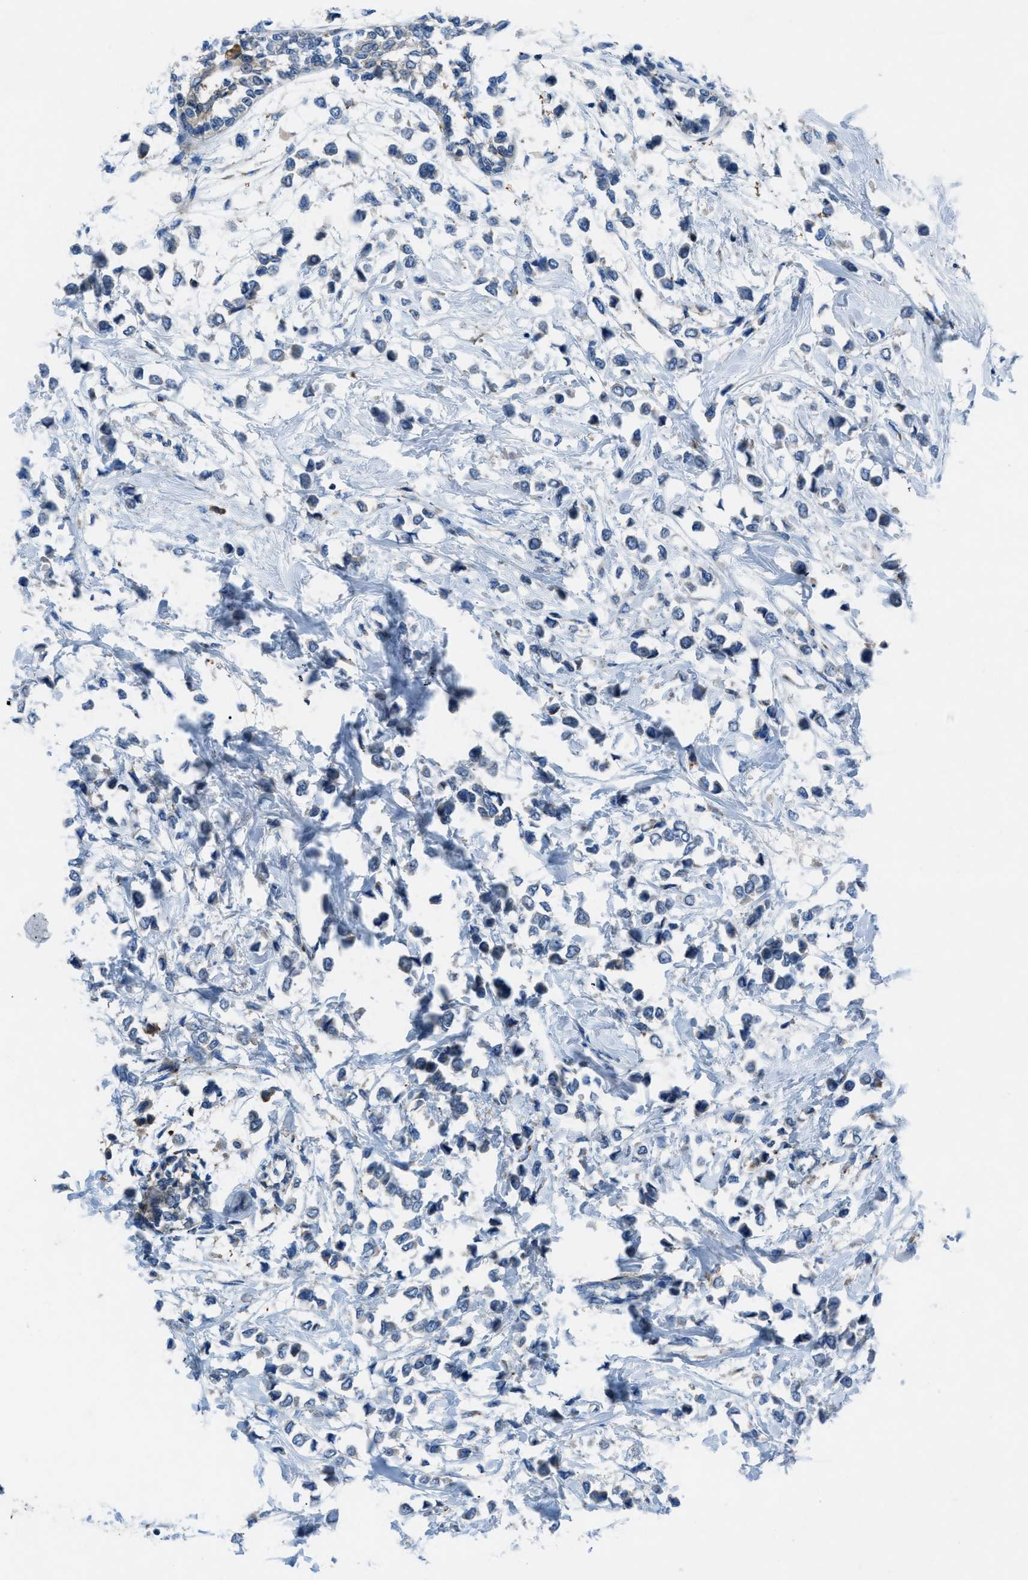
{"staining": {"intensity": "weak", "quantity": "<25%", "location": "cytoplasmic/membranous"}, "tissue": "breast cancer", "cell_type": "Tumor cells", "image_type": "cancer", "snomed": [{"axis": "morphology", "description": "Lobular carcinoma"}, {"axis": "topography", "description": "Breast"}], "caption": "Immunohistochemistry micrograph of neoplastic tissue: breast lobular carcinoma stained with DAB shows no significant protein positivity in tumor cells. Nuclei are stained in blue.", "gene": "MAP3K20", "patient": {"sex": "female", "age": 51}}